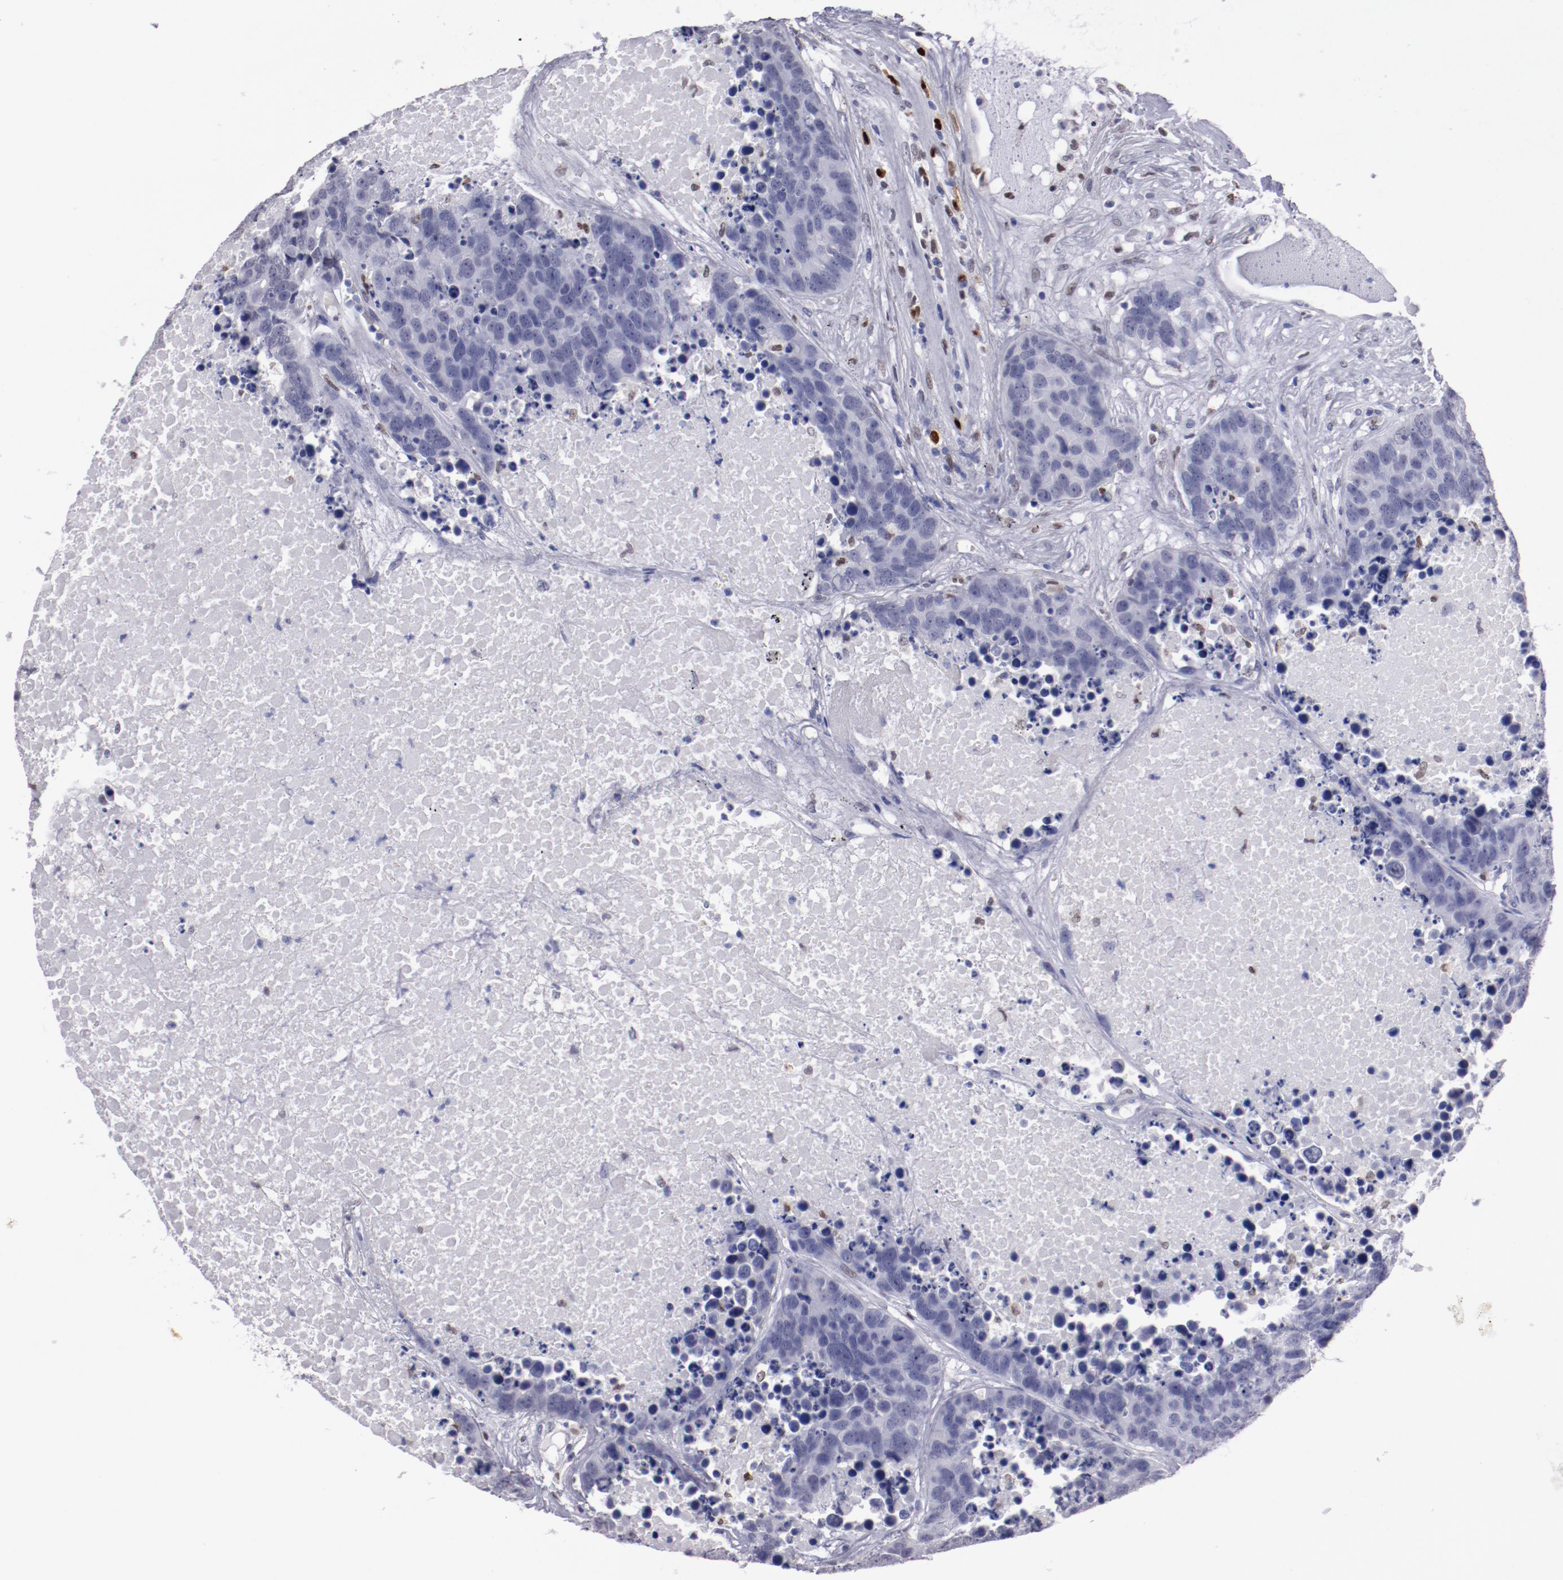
{"staining": {"intensity": "negative", "quantity": "none", "location": "none"}, "tissue": "carcinoid", "cell_type": "Tumor cells", "image_type": "cancer", "snomed": [{"axis": "morphology", "description": "Carcinoid, malignant, NOS"}, {"axis": "topography", "description": "Lung"}], "caption": "There is no significant expression in tumor cells of carcinoid (malignant).", "gene": "IRF8", "patient": {"sex": "male", "age": 60}}